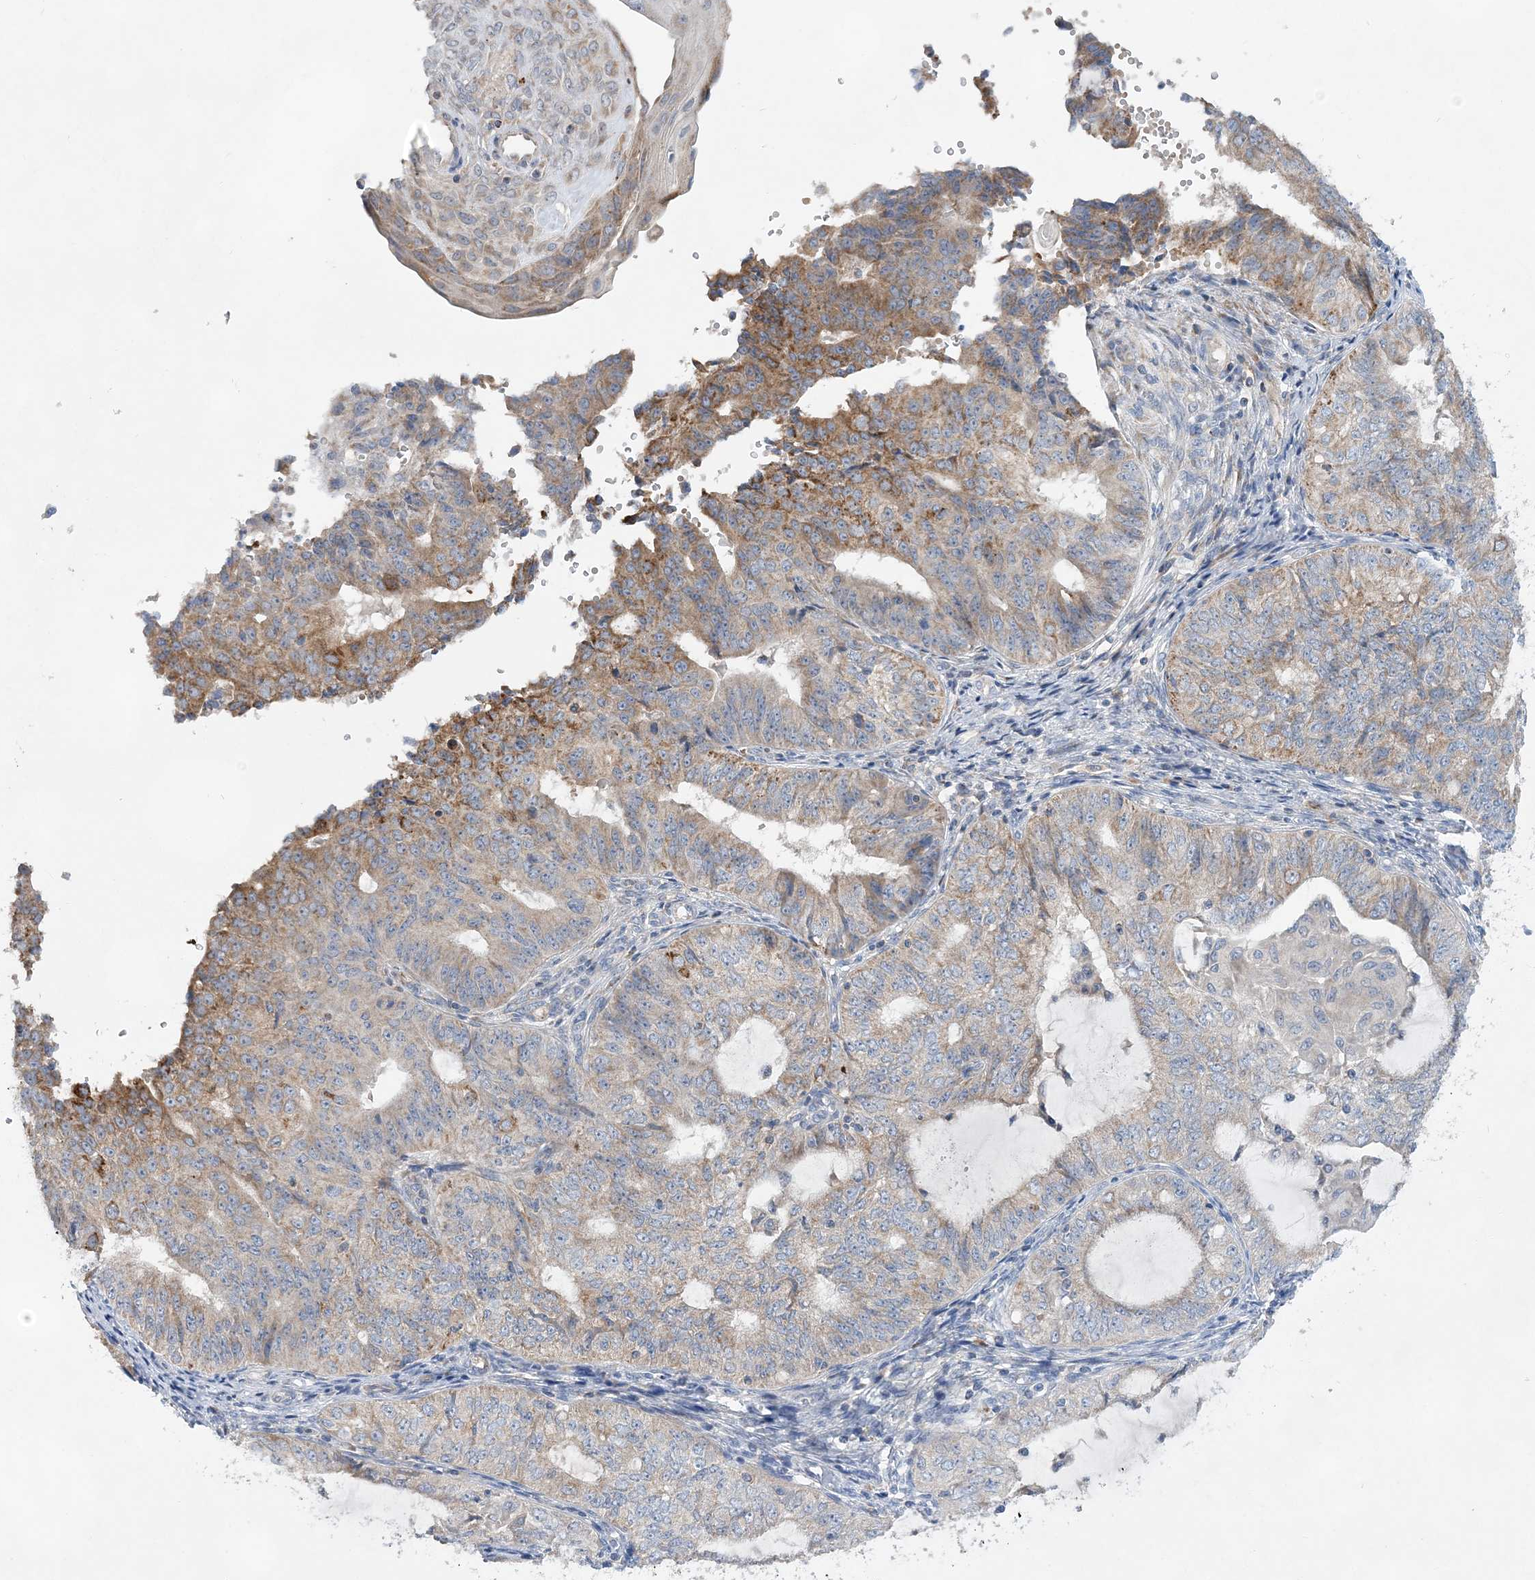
{"staining": {"intensity": "moderate", "quantity": "<25%", "location": "cytoplasmic/membranous"}, "tissue": "endometrial cancer", "cell_type": "Tumor cells", "image_type": "cancer", "snomed": [{"axis": "morphology", "description": "Adenocarcinoma, NOS"}, {"axis": "topography", "description": "Endometrium"}], "caption": "This histopathology image reveals endometrial adenocarcinoma stained with immunohistochemistry (IHC) to label a protein in brown. The cytoplasmic/membranous of tumor cells show moderate positivity for the protein. Nuclei are counter-stained blue.", "gene": "TRAPPC13", "patient": {"sex": "female", "age": 32}}